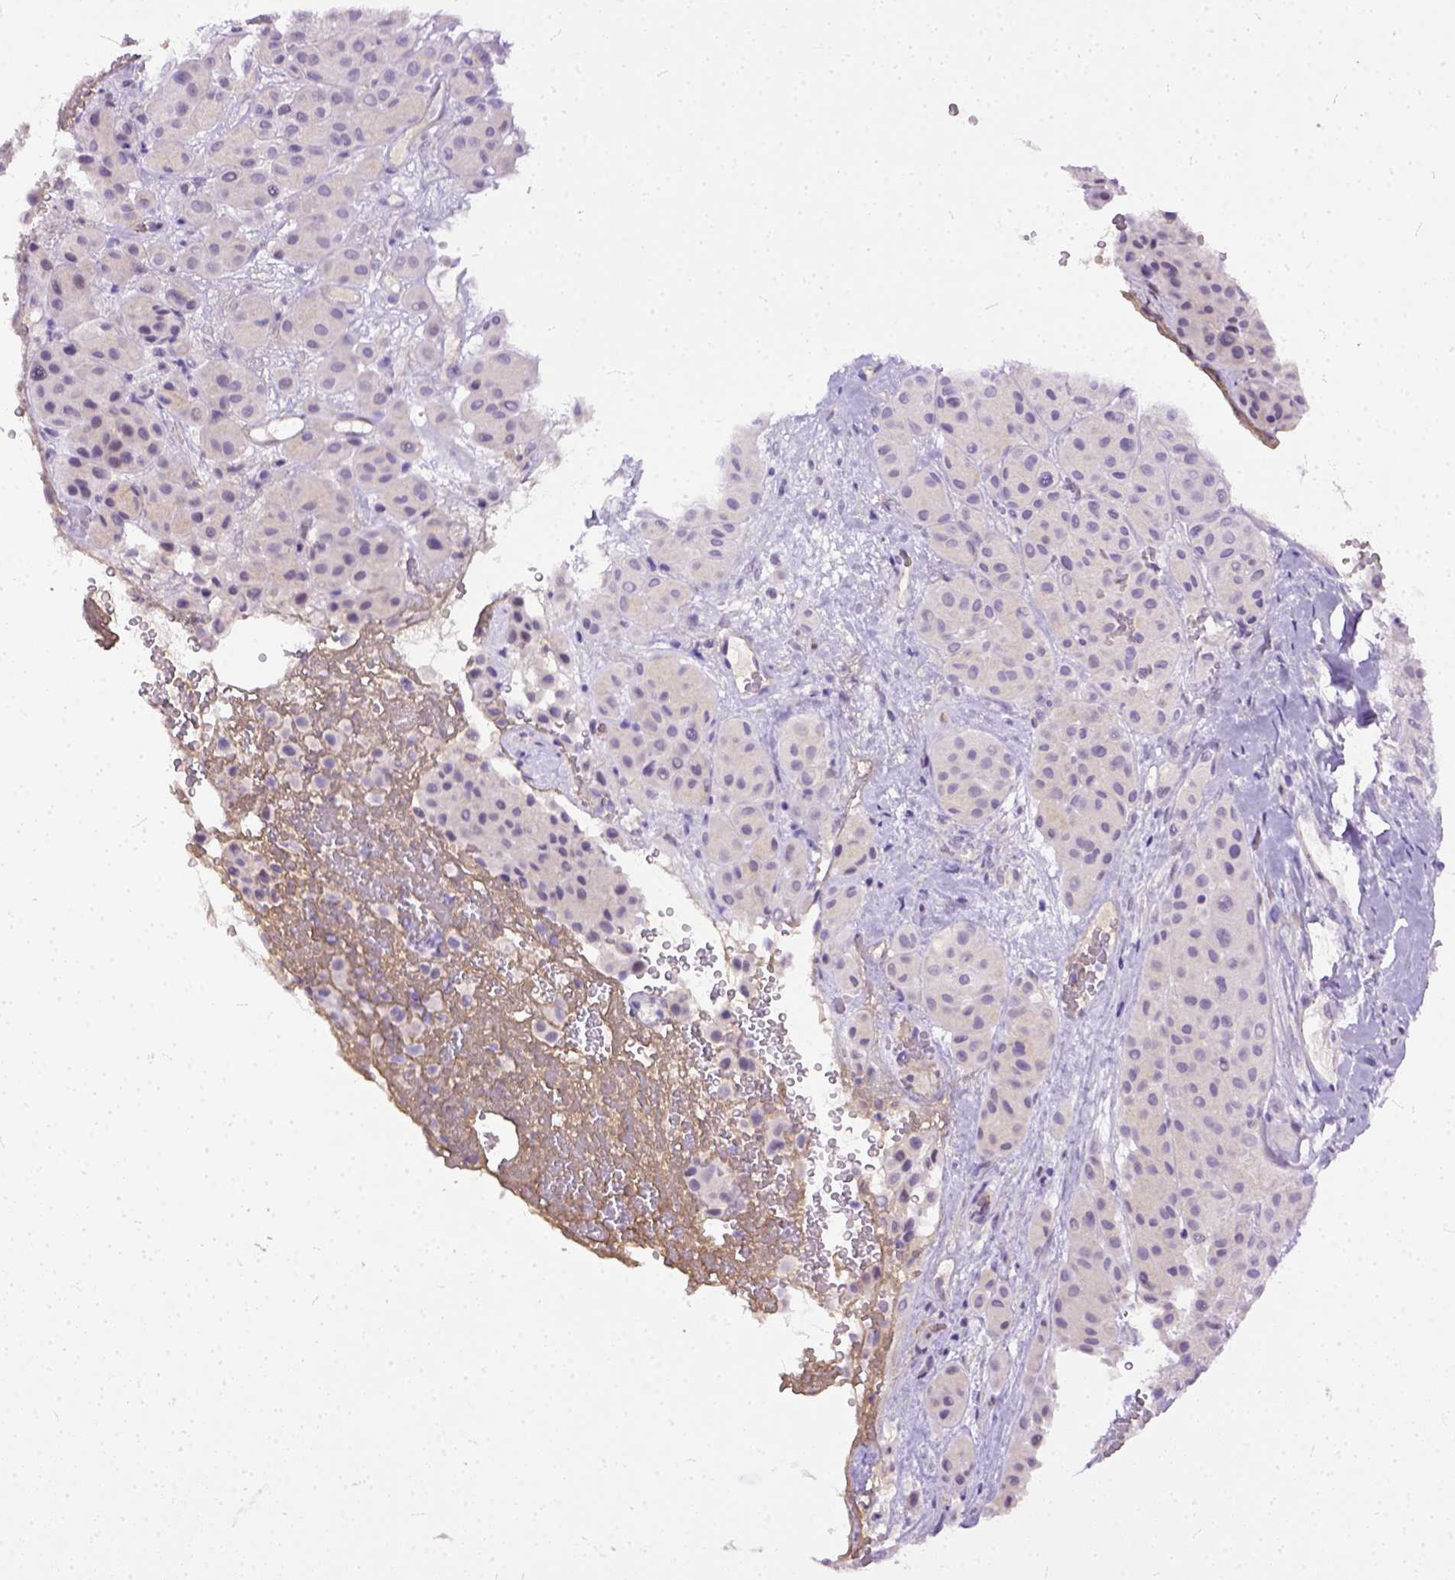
{"staining": {"intensity": "negative", "quantity": "none", "location": "none"}, "tissue": "melanoma", "cell_type": "Tumor cells", "image_type": "cancer", "snomed": [{"axis": "morphology", "description": "Malignant melanoma, Metastatic site"}, {"axis": "topography", "description": "Smooth muscle"}], "caption": "This is an immunohistochemistry image of human malignant melanoma (metastatic site). There is no positivity in tumor cells.", "gene": "ADGRF1", "patient": {"sex": "male", "age": 41}}